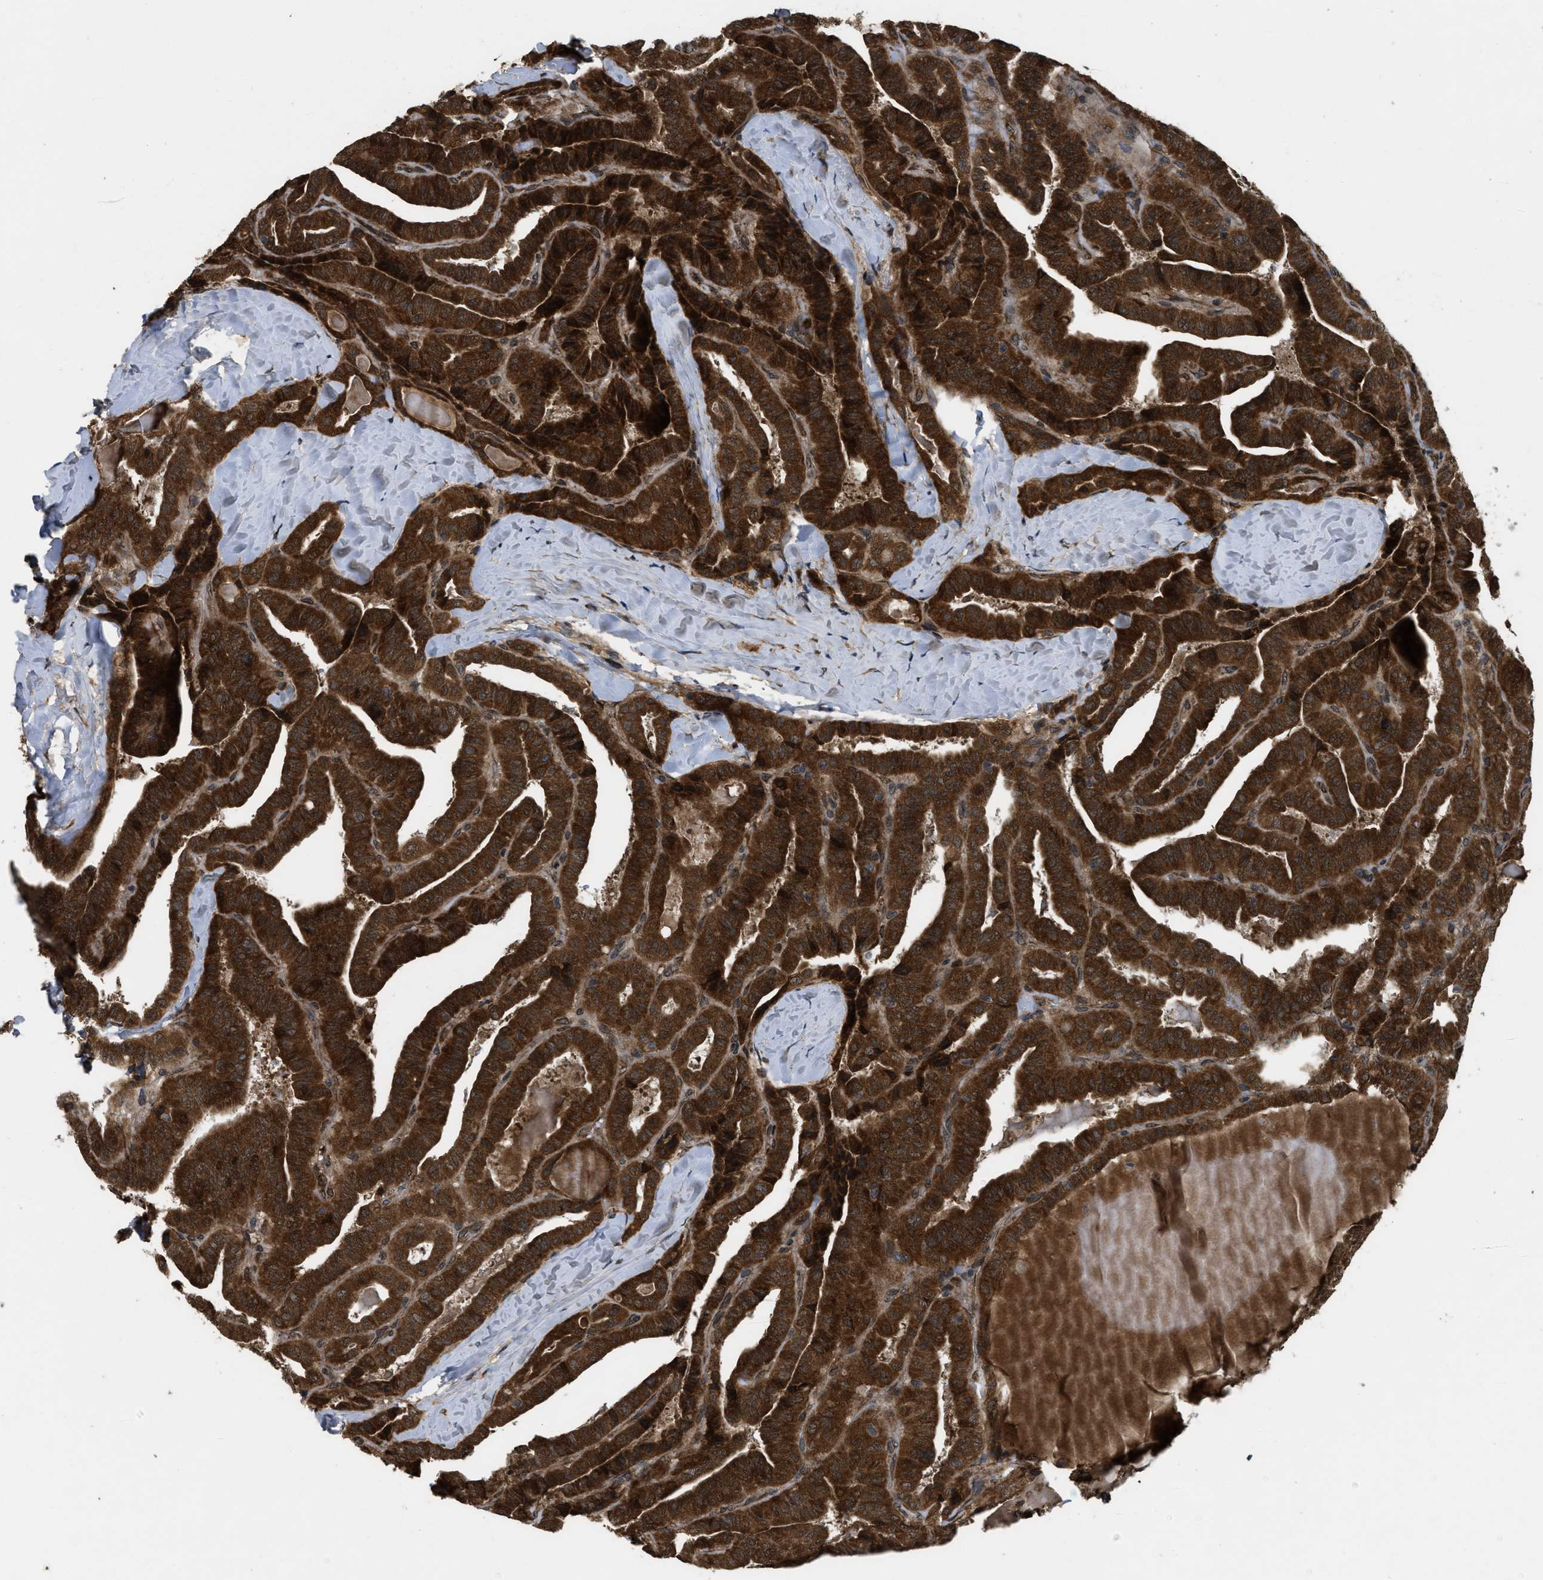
{"staining": {"intensity": "strong", "quantity": ">75%", "location": "cytoplasmic/membranous"}, "tissue": "thyroid cancer", "cell_type": "Tumor cells", "image_type": "cancer", "snomed": [{"axis": "morphology", "description": "Papillary adenocarcinoma, NOS"}, {"axis": "topography", "description": "Thyroid gland"}], "caption": "Human thyroid papillary adenocarcinoma stained with a brown dye shows strong cytoplasmic/membranous positive staining in approximately >75% of tumor cells.", "gene": "SPTLC1", "patient": {"sex": "male", "age": 77}}